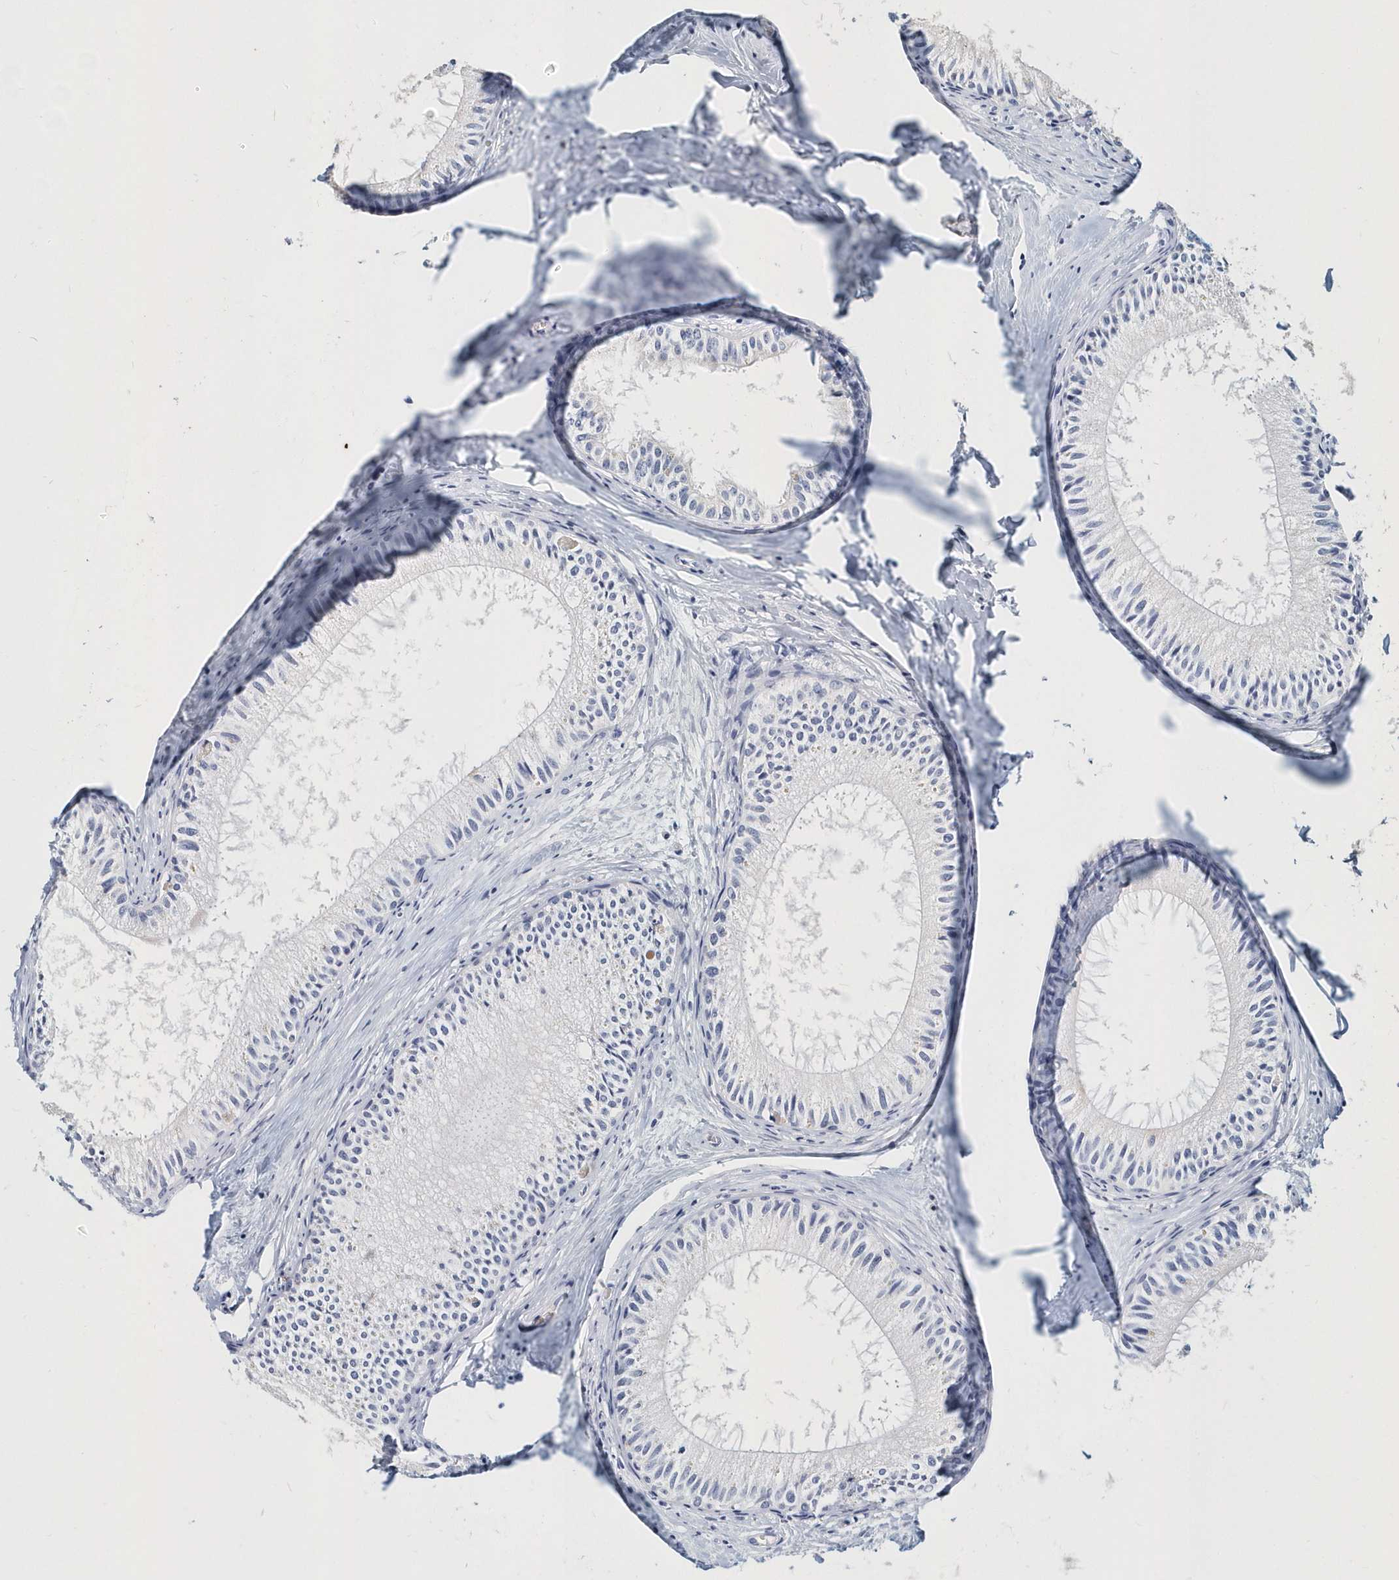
{"staining": {"intensity": "negative", "quantity": "none", "location": "none"}, "tissue": "epididymis", "cell_type": "Glandular cells", "image_type": "normal", "snomed": [{"axis": "morphology", "description": "Normal tissue, NOS"}, {"axis": "topography", "description": "Epididymis"}], "caption": "This is an immunohistochemistry micrograph of normal epididymis. There is no staining in glandular cells.", "gene": "ITGA2B", "patient": {"sex": "male", "age": 34}}